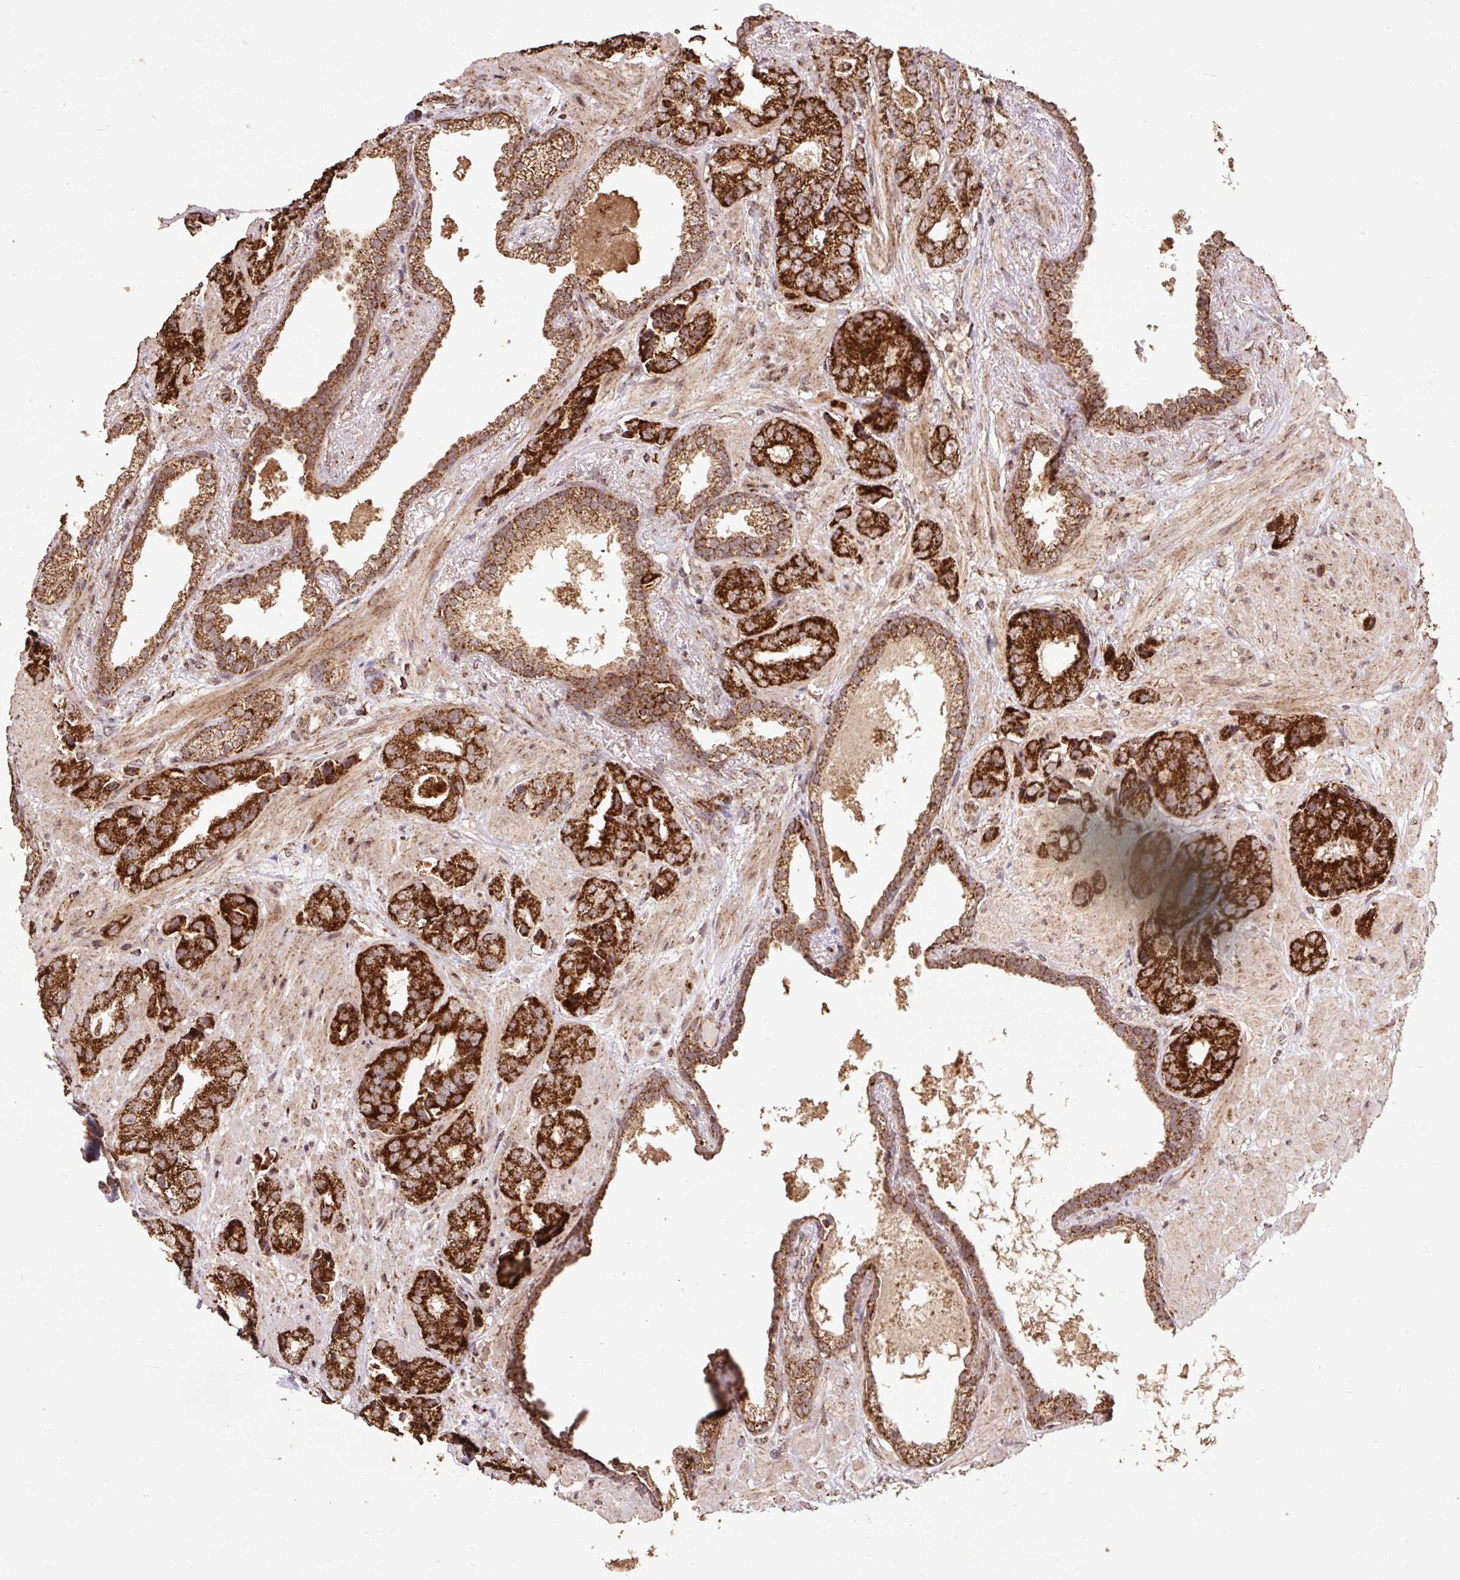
{"staining": {"intensity": "strong", "quantity": ">75%", "location": "cytoplasmic/membranous"}, "tissue": "prostate cancer", "cell_type": "Tumor cells", "image_type": "cancer", "snomed": [{"axis": "morphology", "description": "Adenocarcinoma, High grade"}, {"axis": "topography", "description": "Prostate"}], "caption": "Human prostate adenocarcinoma (high-grade) stained with a brown dye reveals strong cytoplasmic/membranous positive expression in about >75% of tumor cells.", "gene": "ATP5F1A", "patient": {"sex": "male", "age": 71}}